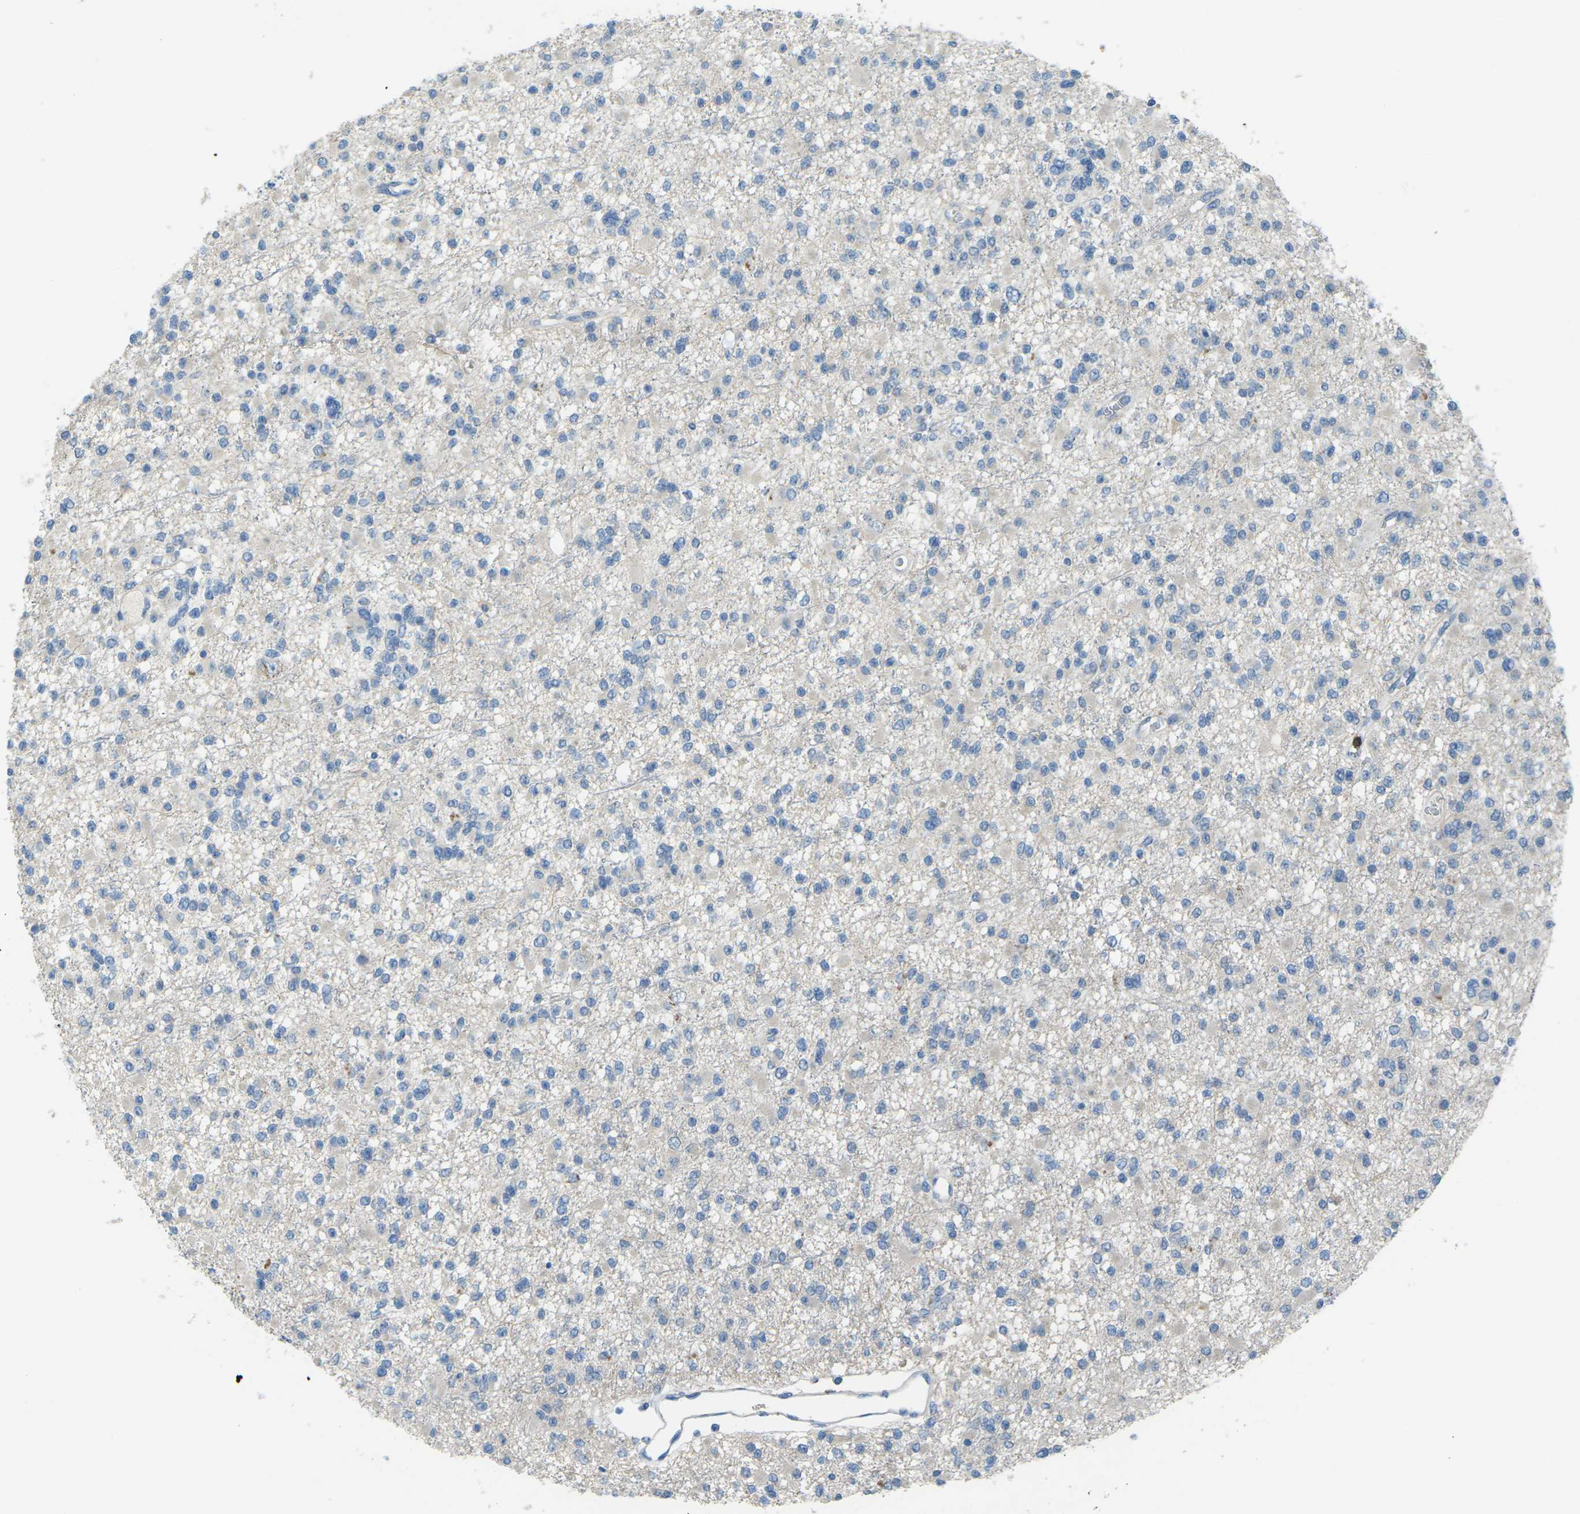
{"staining": {"intensity": "negative", "quantity": "none", "location": "none"}, "tissue": "glioma", "cell_type": "Tumor cells", "image_type": "cancer", "snomed": [{"axis": "morphology", "description": "Glioma, malignant, Low grade"}, {"axis": "topography", "description": "Brain"}], "caption": "Immunohistochemistry histopathology image of neoplastic tissue: human malignant low-grade glioma stained with DAB exhibits no significant protein positivity in tumor cells. The staining was performed using DAB (3,3'-diaminobenzidine) to visualize the protein expression in brown, while the nuclei were stained in blue with hematoxylin (Magnification: 20x).", "gene": "CD19", "patient": {"sex": "female", "age": 22}}